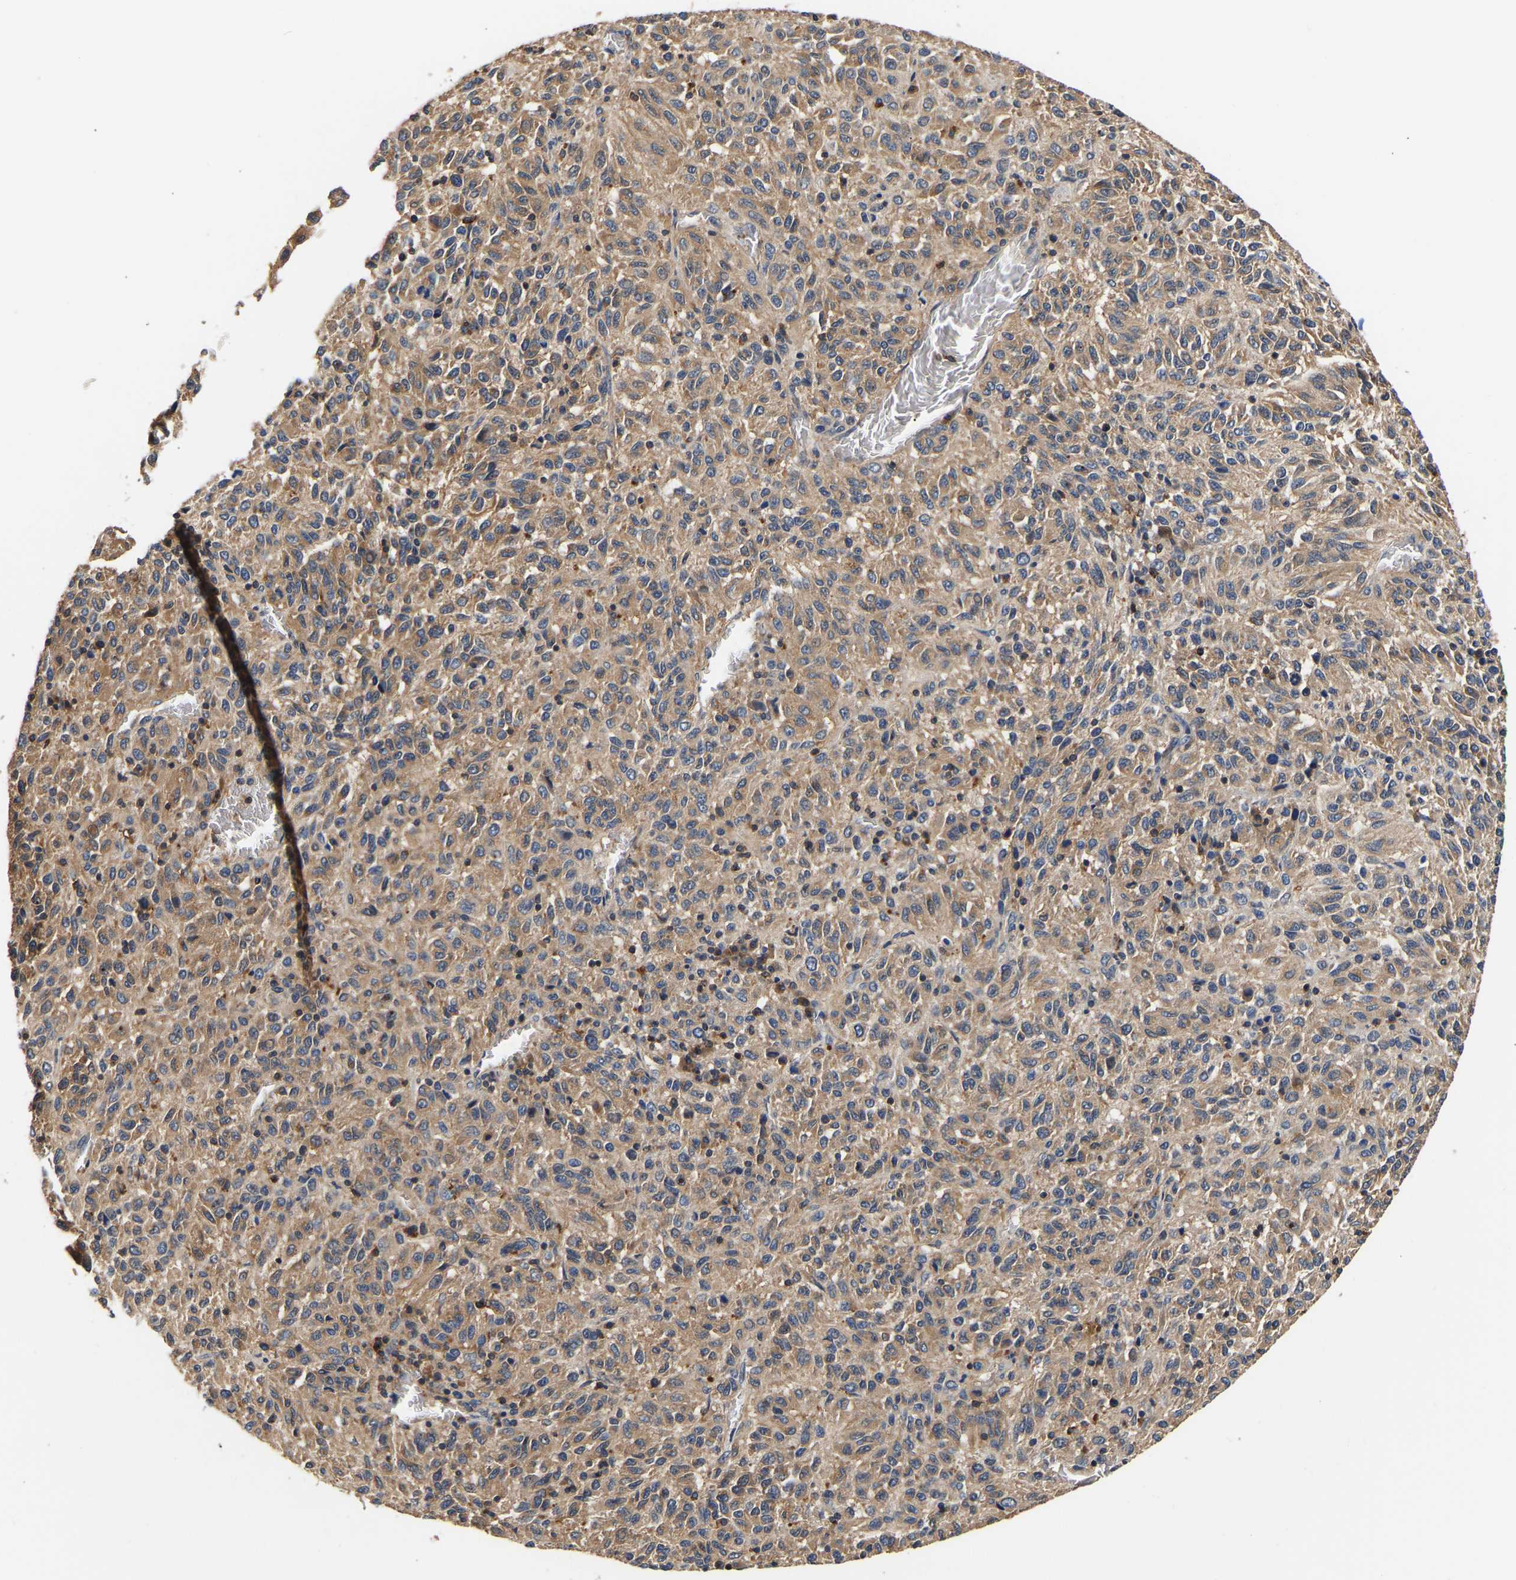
{"staining": {"intensity": "moderate", "quantity": ">75%", "location": "cytoplasmic/membranous"}, "tissue": "melanoma", "cell_type": "Tumor cells", "image_type": "cancer", "snomed": [{"axis": "morphology", "description": "Malignant melanoma, Metastatic site"}, {"axis": "topography", "description": "Lung"}], "caption": "A high-resolution micrograph shows immunohistochemistry (IHC) staining of melanoma, which displays moderate cytoplasmic/membranous staining in approximately >75% of tumor cells.", "gene": "LRBA", "patient": {"sex": "male", "age": 64}}